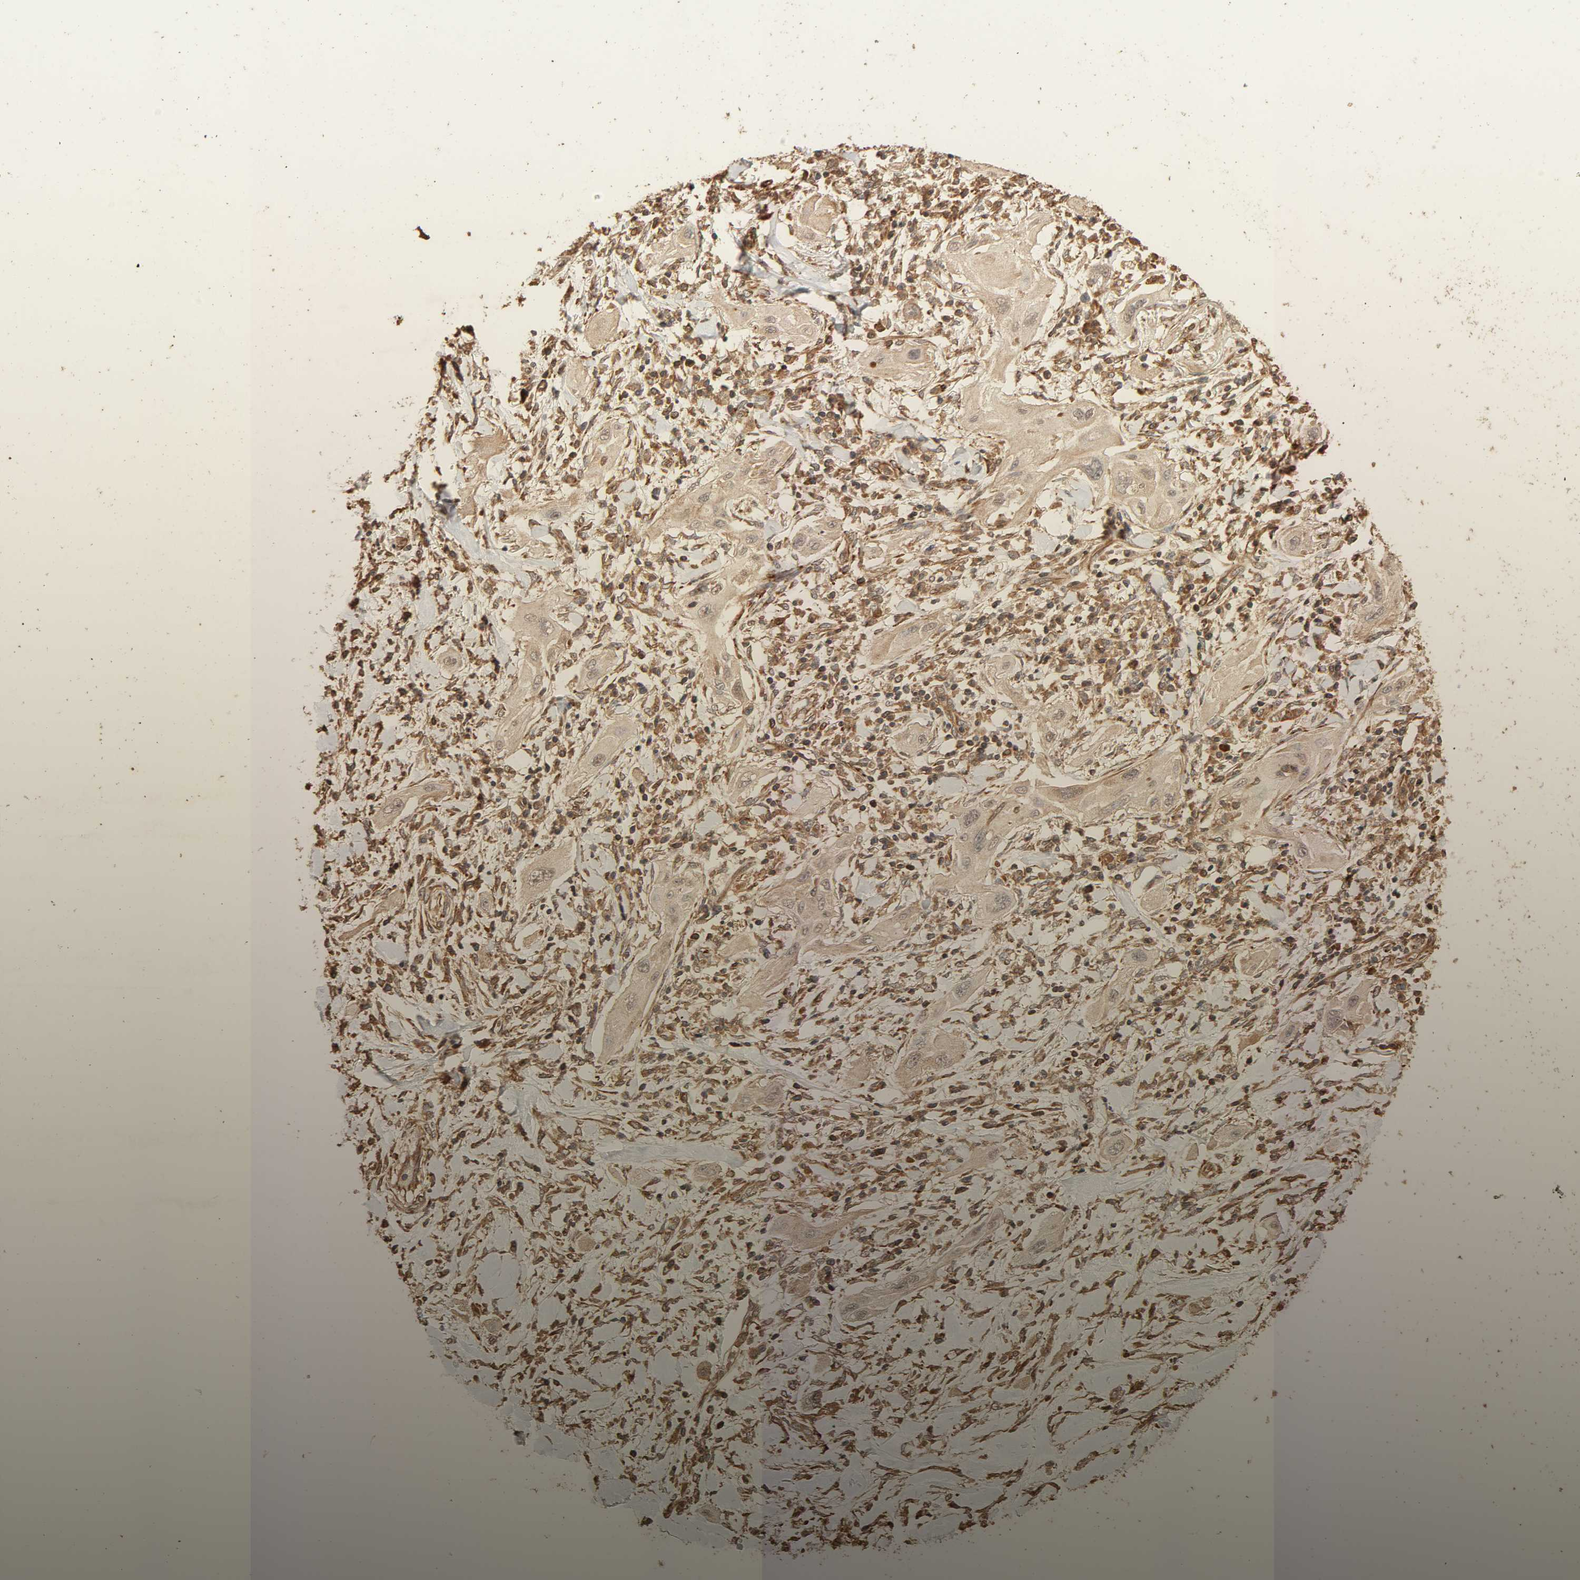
{"staining": {"intensity": "weak", "quantity": ">75%", "location": "cytoplasmic/membranous"}, "tissue": "lung cancer", "cell_type": "Tumor cells", "image_type": "cancer", "snomed": [{"axis": "morphology", "description": "Squamous cell carcinoma, NOS"}, {"axis": "topography", "description": "Lung"}], "caption": "Lung cancer (squamous cell carcinoma) tissue reveals weak cytoplasmic/membranous positivity in about >75% of tumor cells", "gene": "RPS6KA6", "patient": {"sex": "female", "age": 47}}